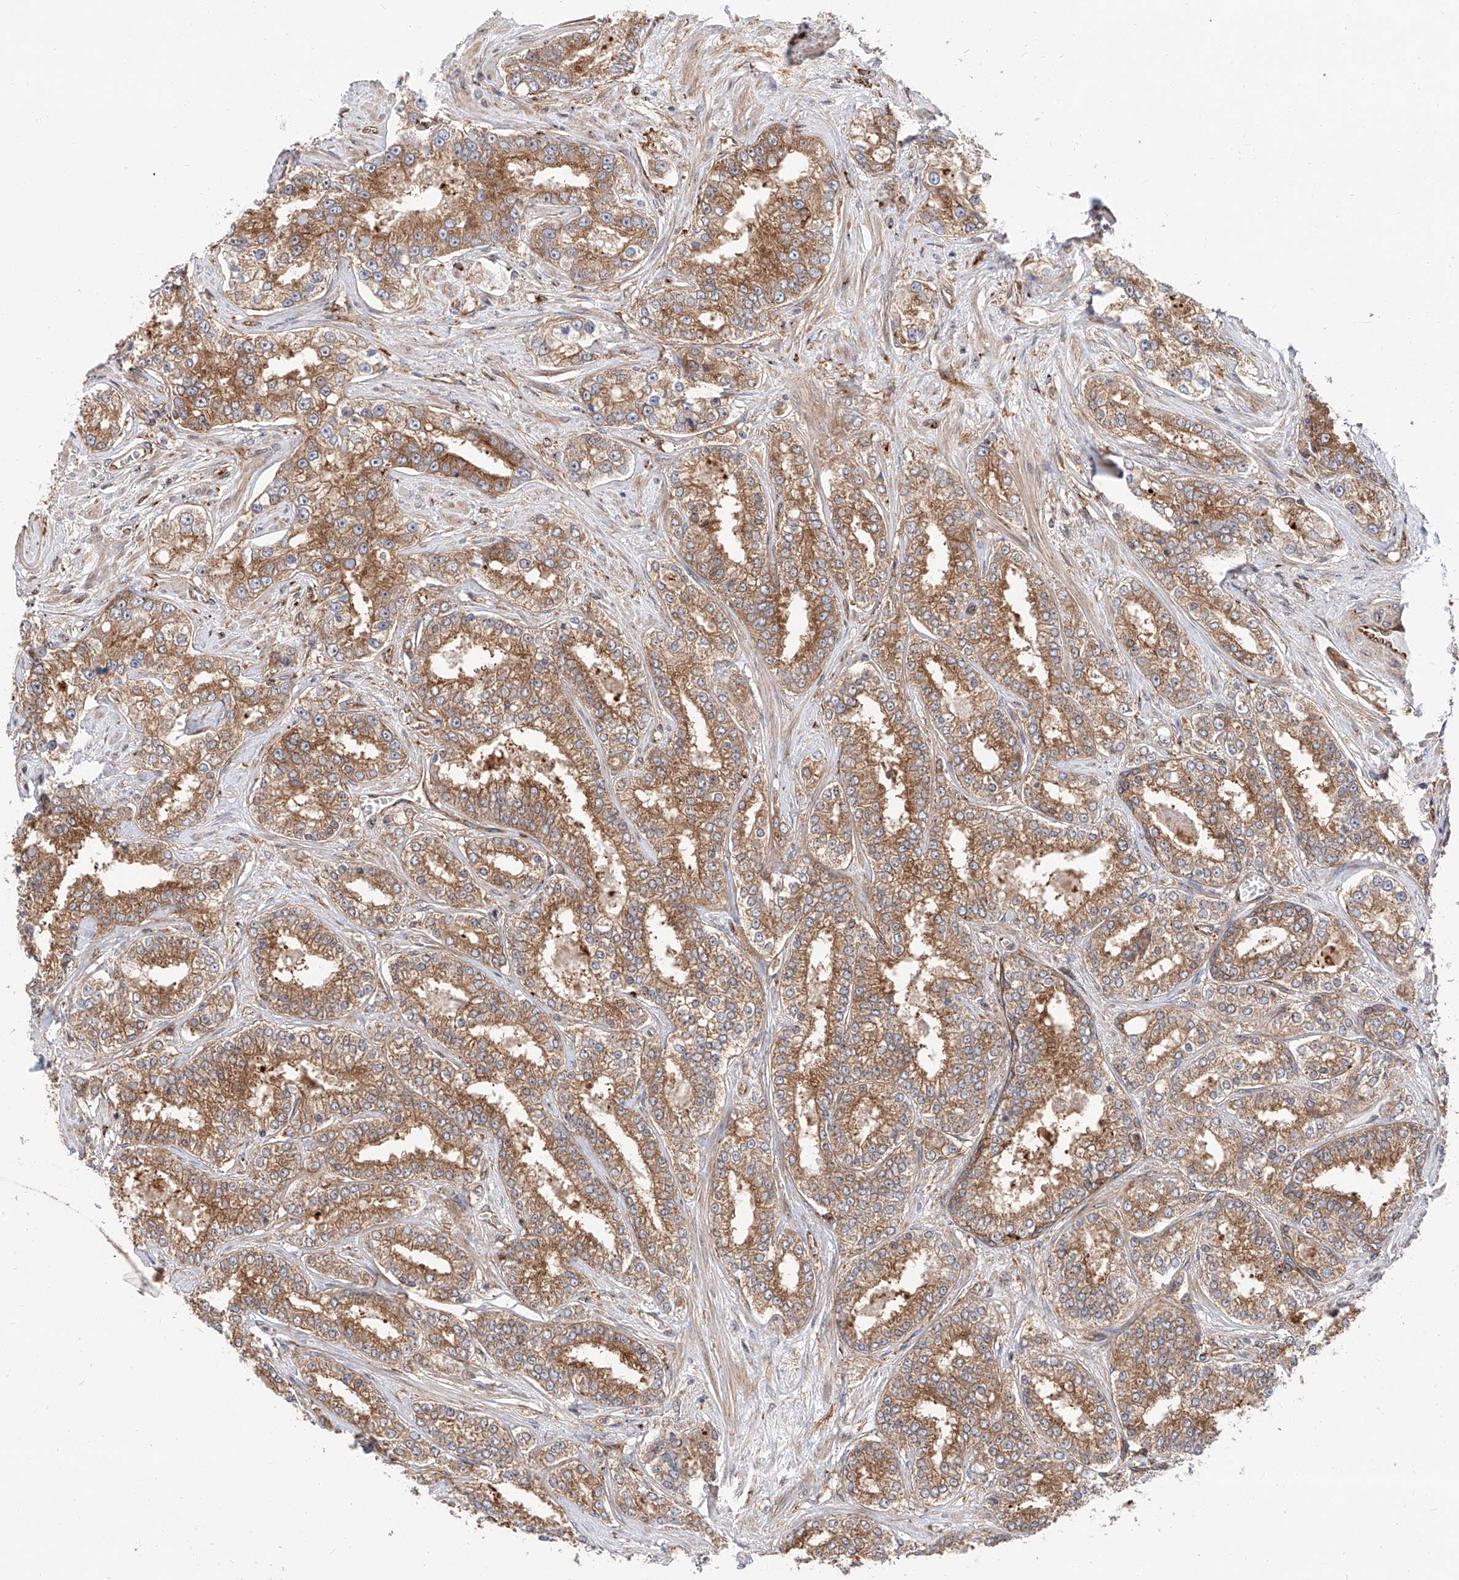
{"staining": {"intensity": "moderate", "quantity": ">75%", "location": "cytoplasmic/membranous"}, "tissue": "prostate cancer", "cell_type": "Tumor cells", "image_type": "cancer", "snomed": [{"axis": "morphology", "description": "Normal tissue, NOS"}, {"axis": "morphology", "description": "Adenocarcinoma, High grade"}, {"axis": "topography", "description": "Prostate"}], "caption": "A brown stain labels moderate cytoplasmic/membranous expression of a protein in human prostate cancer tumor cells.", "gene": "ISCA2", "patient": {"sex": "male", "age": 83}}